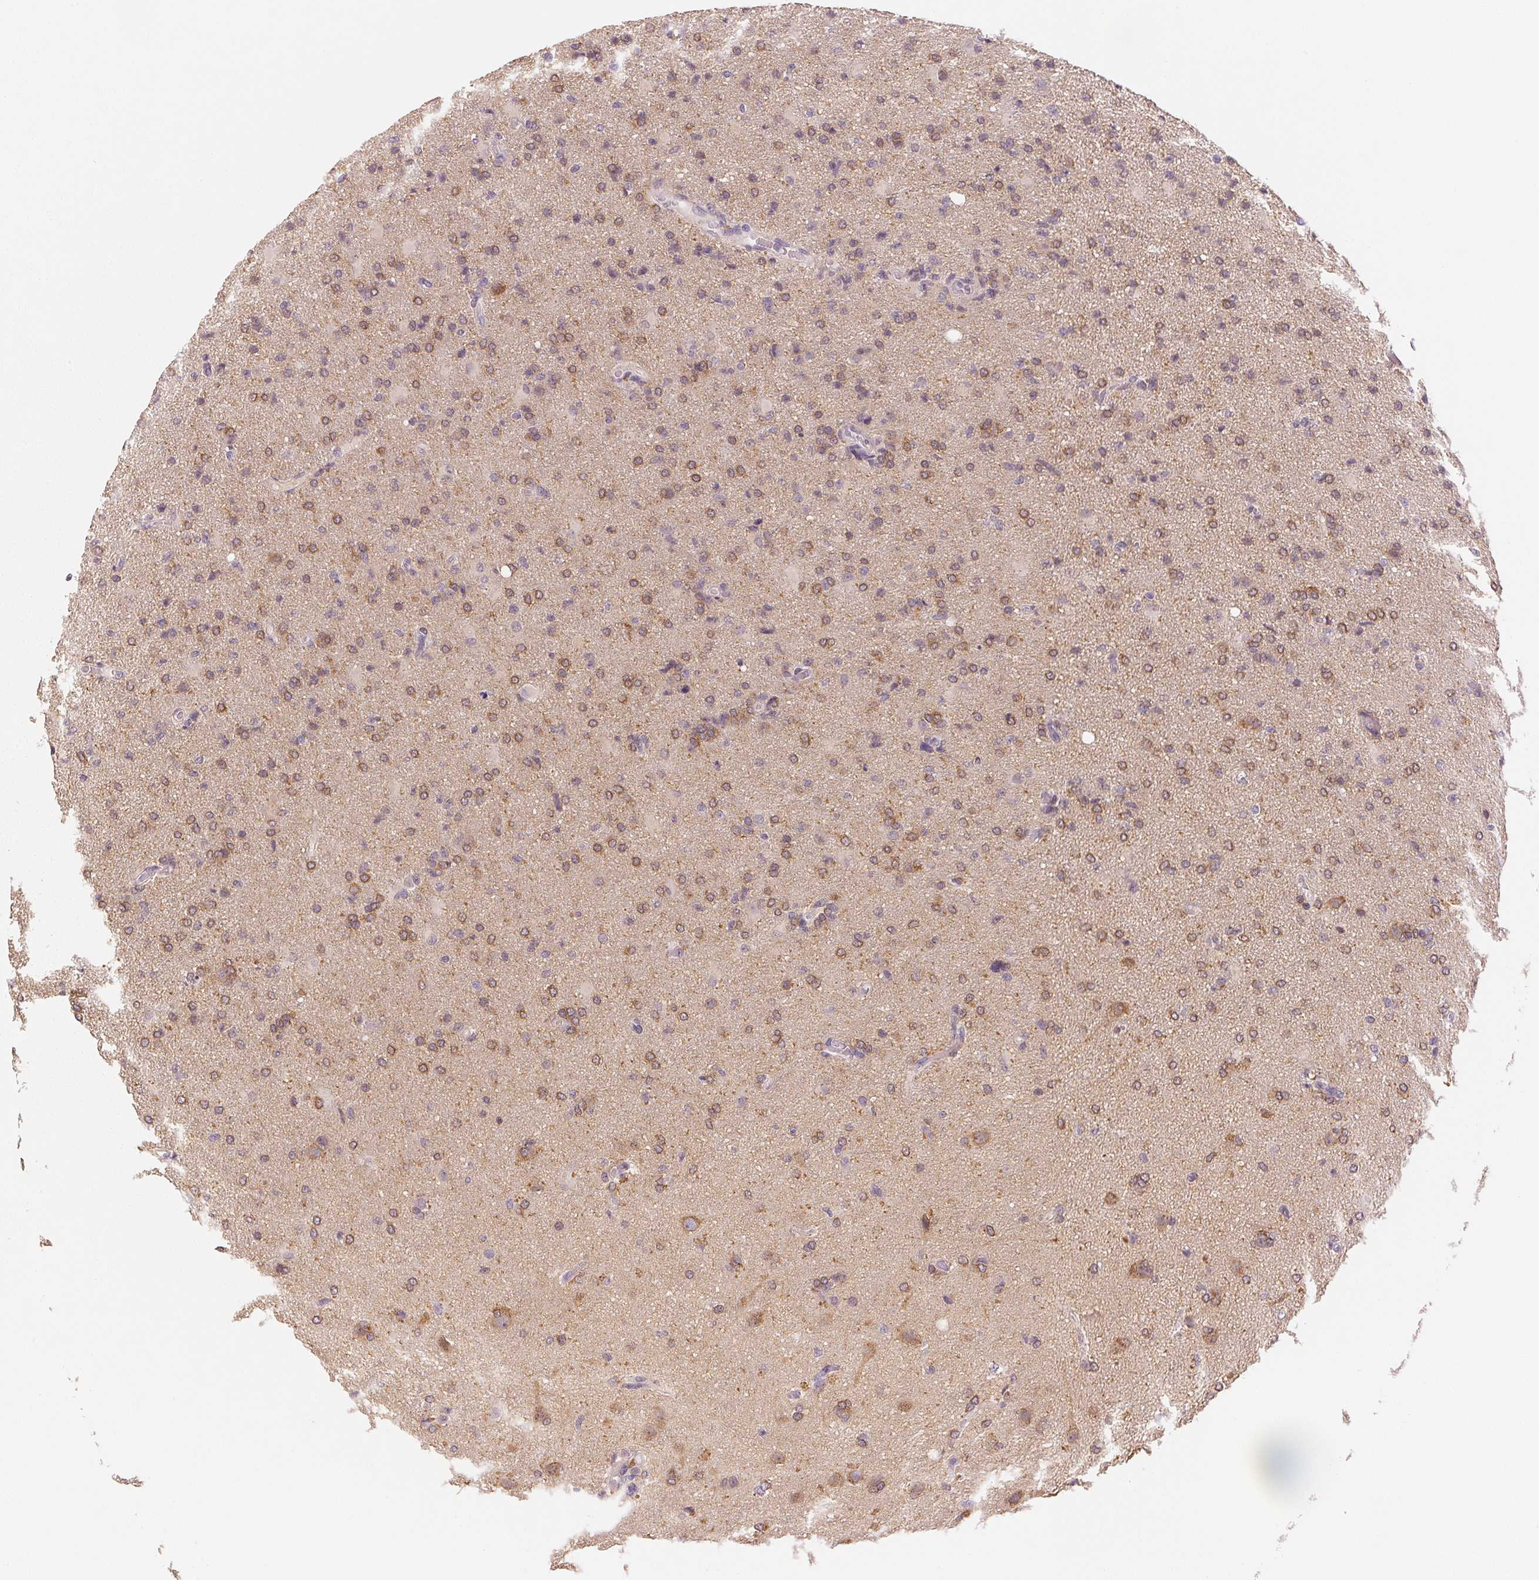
{"staining": {"intensity": "moderate", "quantity": ">75%", "location": "cytoplasmic/membranous"}, "tissue": "glioma", "cell_type": "Tumor cells", "image_type": "cancer", "snomed": [{"axis": "morphology", "description": "Glioma, malignant, High grade"}, {"axis": "topography", "description": "Brain"}], "caption": "This is an image of immunohistochemistry staining of glioma, which shows moderate positivity in the cytoplasmic/membranous of tumor cells.", "gene": "MAP1LC3A", "patient": {"sex": "male", "age": 68}}